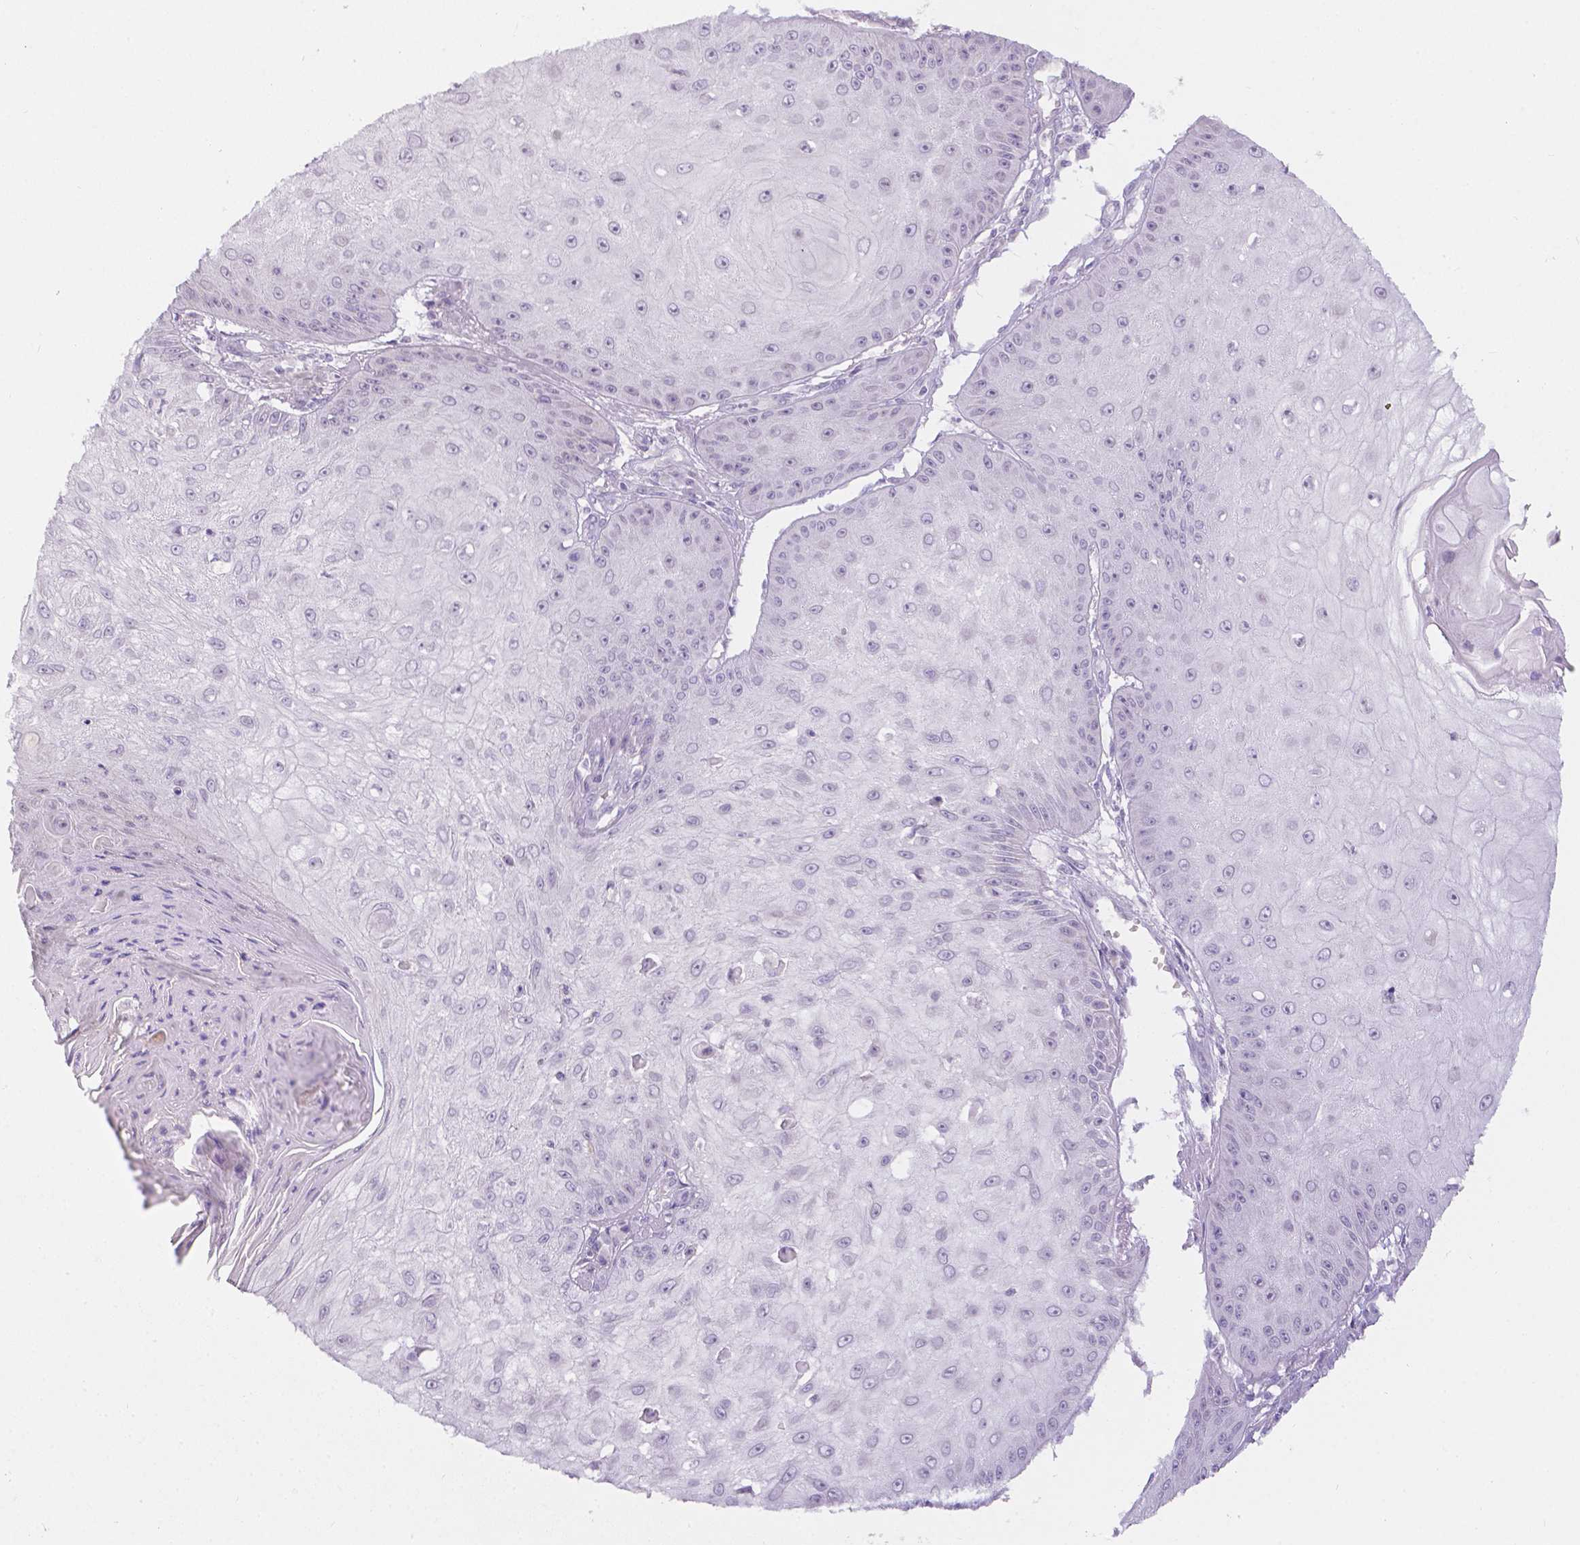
{"staining": {"intensity": "negative", "quantity": "none", "location": "none"}, "tissue": "skin cancer", "cell_type": "Tumor cells", "image_type": "cancer", "snomed": [{"axis": "morphology", "description": "Squamous cell carcinoma, NOS"}, {"axis": "topography", "description": "Skin"}], "caption": "A micrograph of skin cancer stained for a protein displays no brown staining in tumor cells.", "gene": "ZNF280B", "patient": {"sex": "male", "age": 70}}